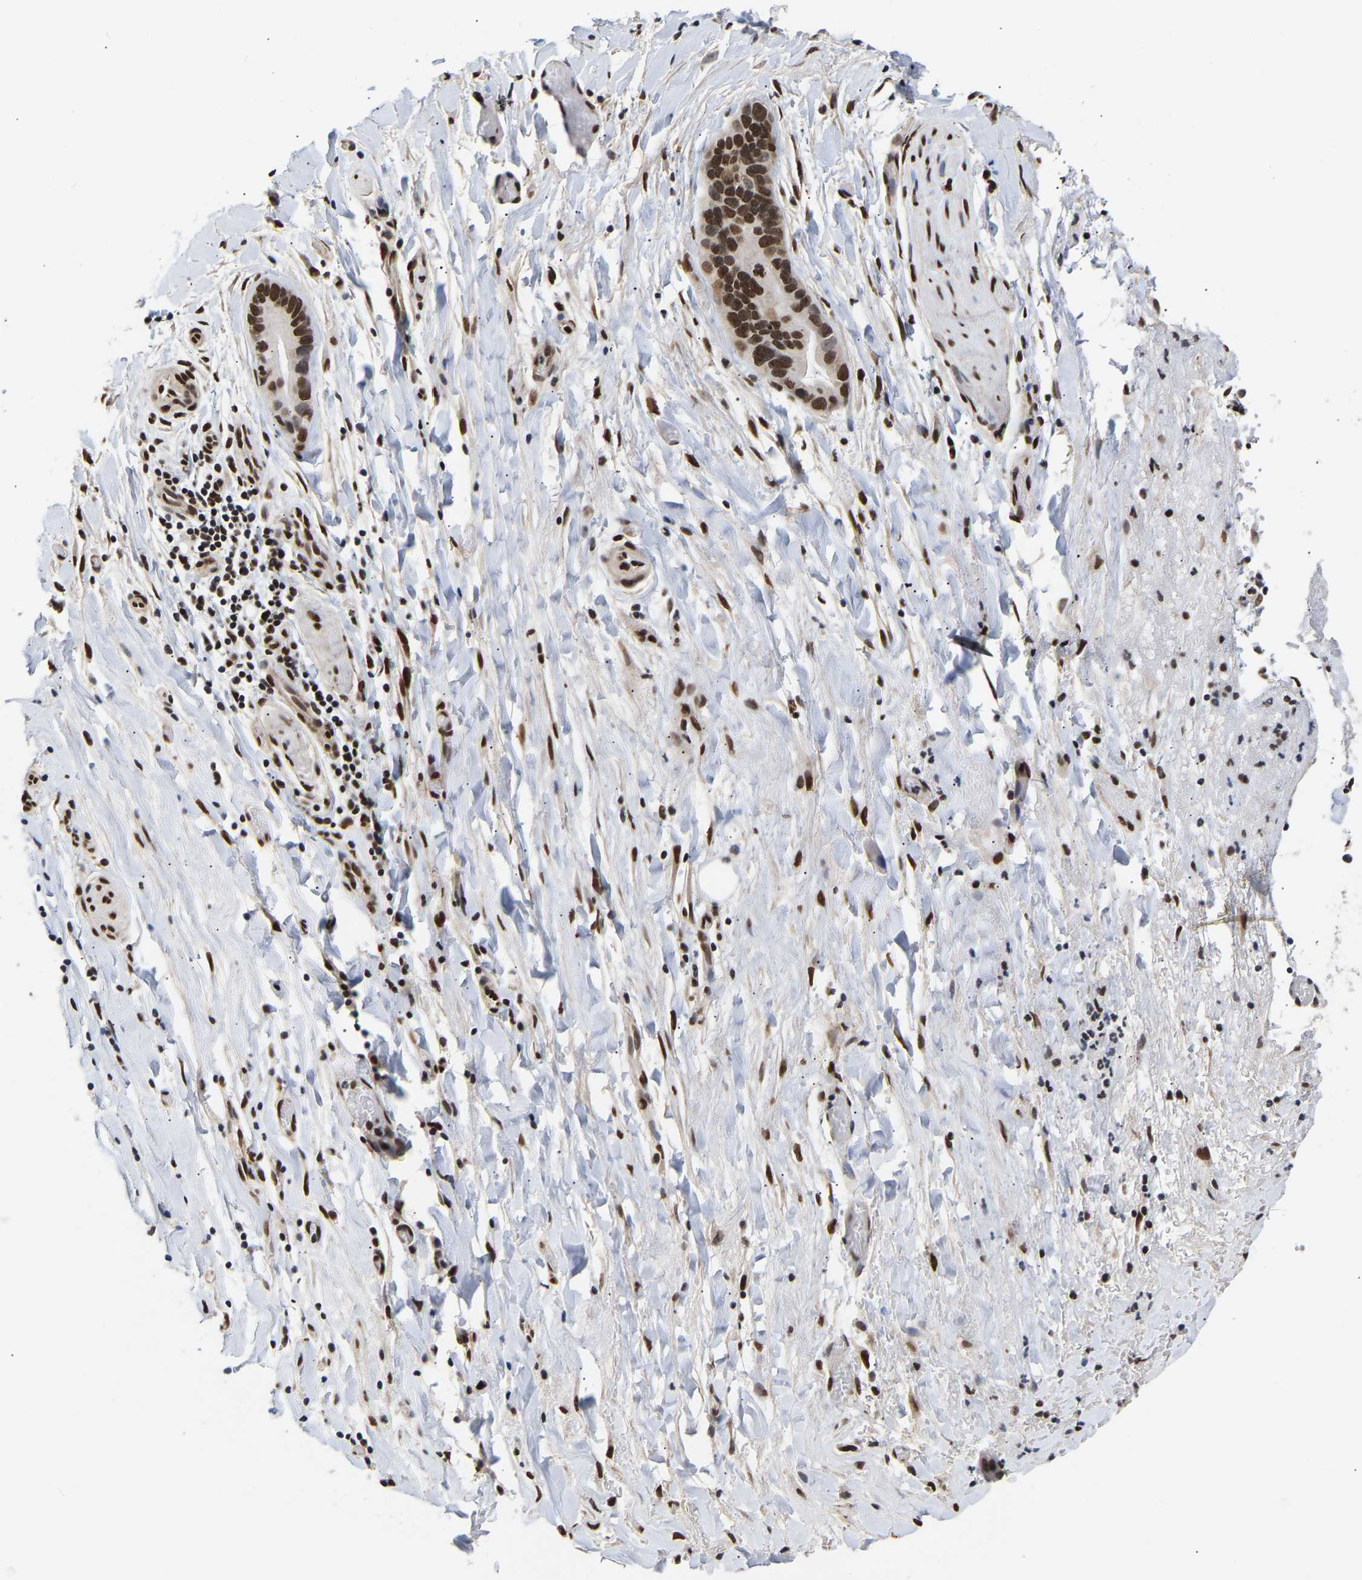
{"staining": {"intensity": "strong", "quantity": ">75%", "location": "nuclear"}, "tissue": "liver cancer", "cell_type": "Tumor cells", "image_type": "cancer", "snomed": [{"axis": "morphology", "description": "Cholangiocarcinoma"}, {"axis": "topography", "description": "Liver"}], "caption": "Brown immunohistochemical staining in liver cancer exhibits strong nuclear positivity in approximately >75% of tumor cells.", "gene": "PSIP1", "patient": {"sex": "female", "age": 55}}